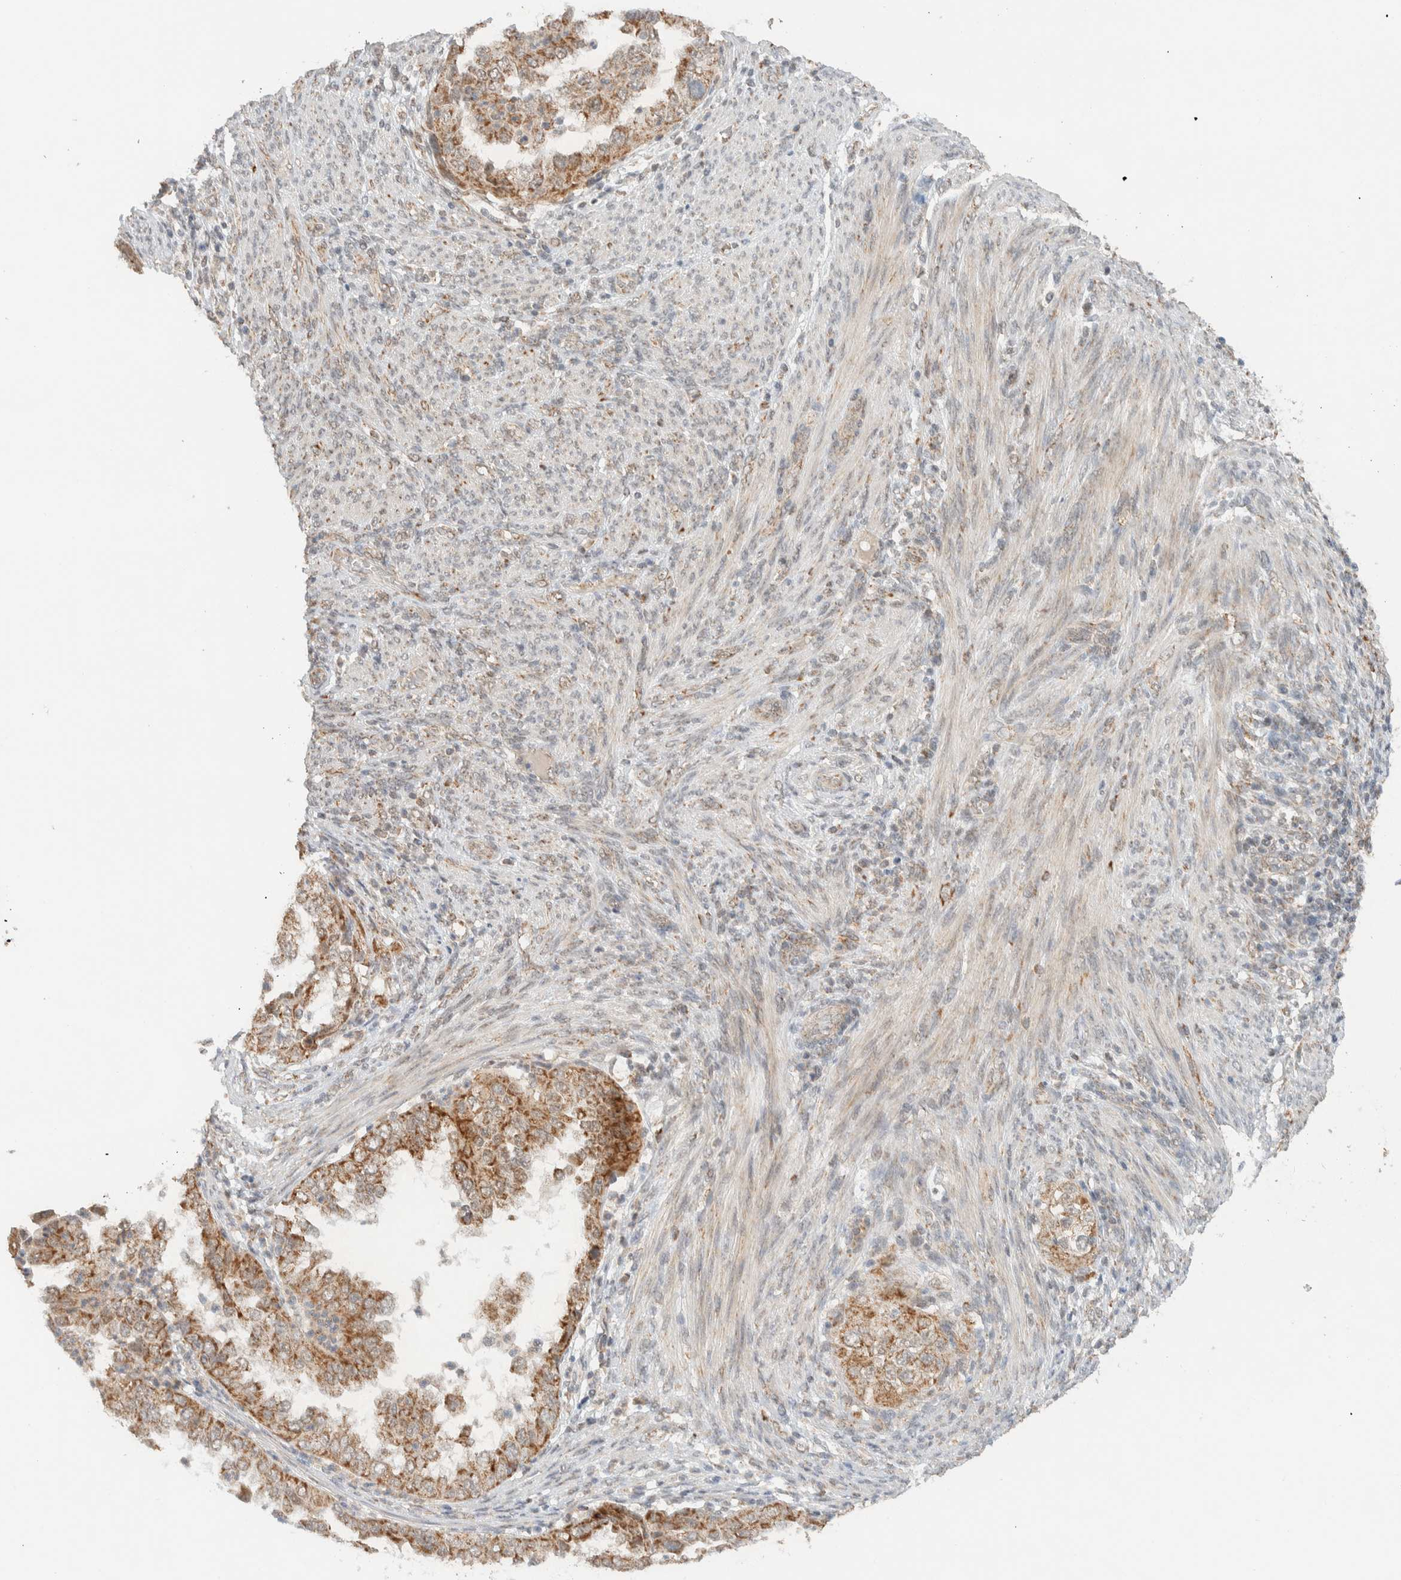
{"staining": {"intensity": "moderate", "quantity": ">75%", "location": "cytoplasmic/membranous"}, "tissue": "endometrial cancer", "cell_type": "Tumor cells", "image_type": "cancer", "snomed": [{"axis": "morphology", "description": "Adenocarcinoma, NOS"}, {"axis": "topography", "description": "Endometrium"}], "caption": "Tumor cells demonstrate moderate cytoplasmic/membranous staining in approximately >75% of cells in endometrial adenocarcinoma.", "gene": "MRPL41", "patient": {"sex": "female", "age": 85}}